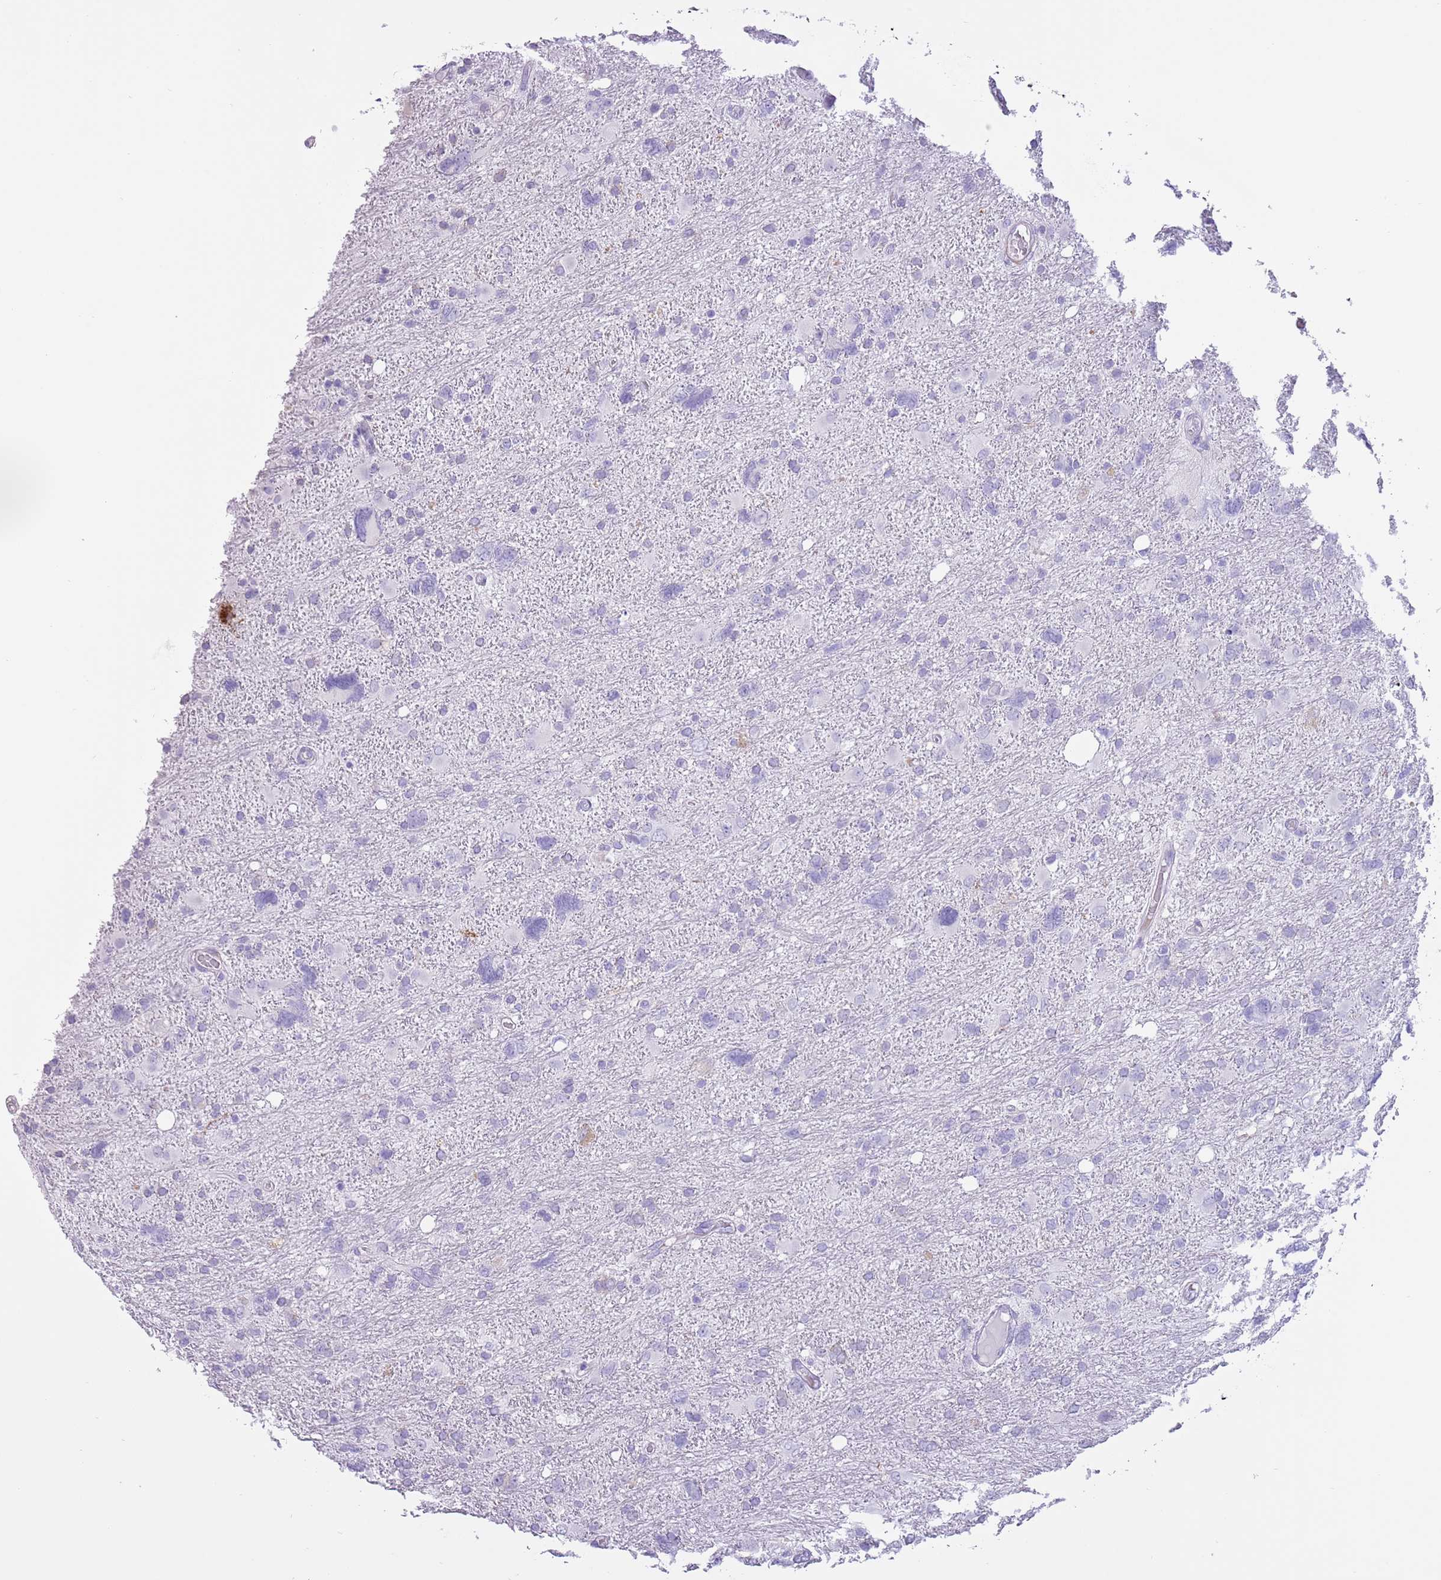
{"staining": {"intensity": "negative", "quantity": "none", "location": "none"}, "tissue": "glioma", "cell_type": "Tumor cells", "image_type": "cancer", "snomed": [{"axis": "morphology", "description": "Glioma, malignant, High grade"}, {"axis": "topography", "description": "Brain"}], "caption": "The micrograph shows no significant positivity in tumor cells of malignant glioma (high-grade). Brightfield microscopy of IHC stained with DAB (brown) and hematoxylin (blue), captured at high magnification.", "gene": "SLC7A14", "patient": {"sex": "male", "age": 61}}